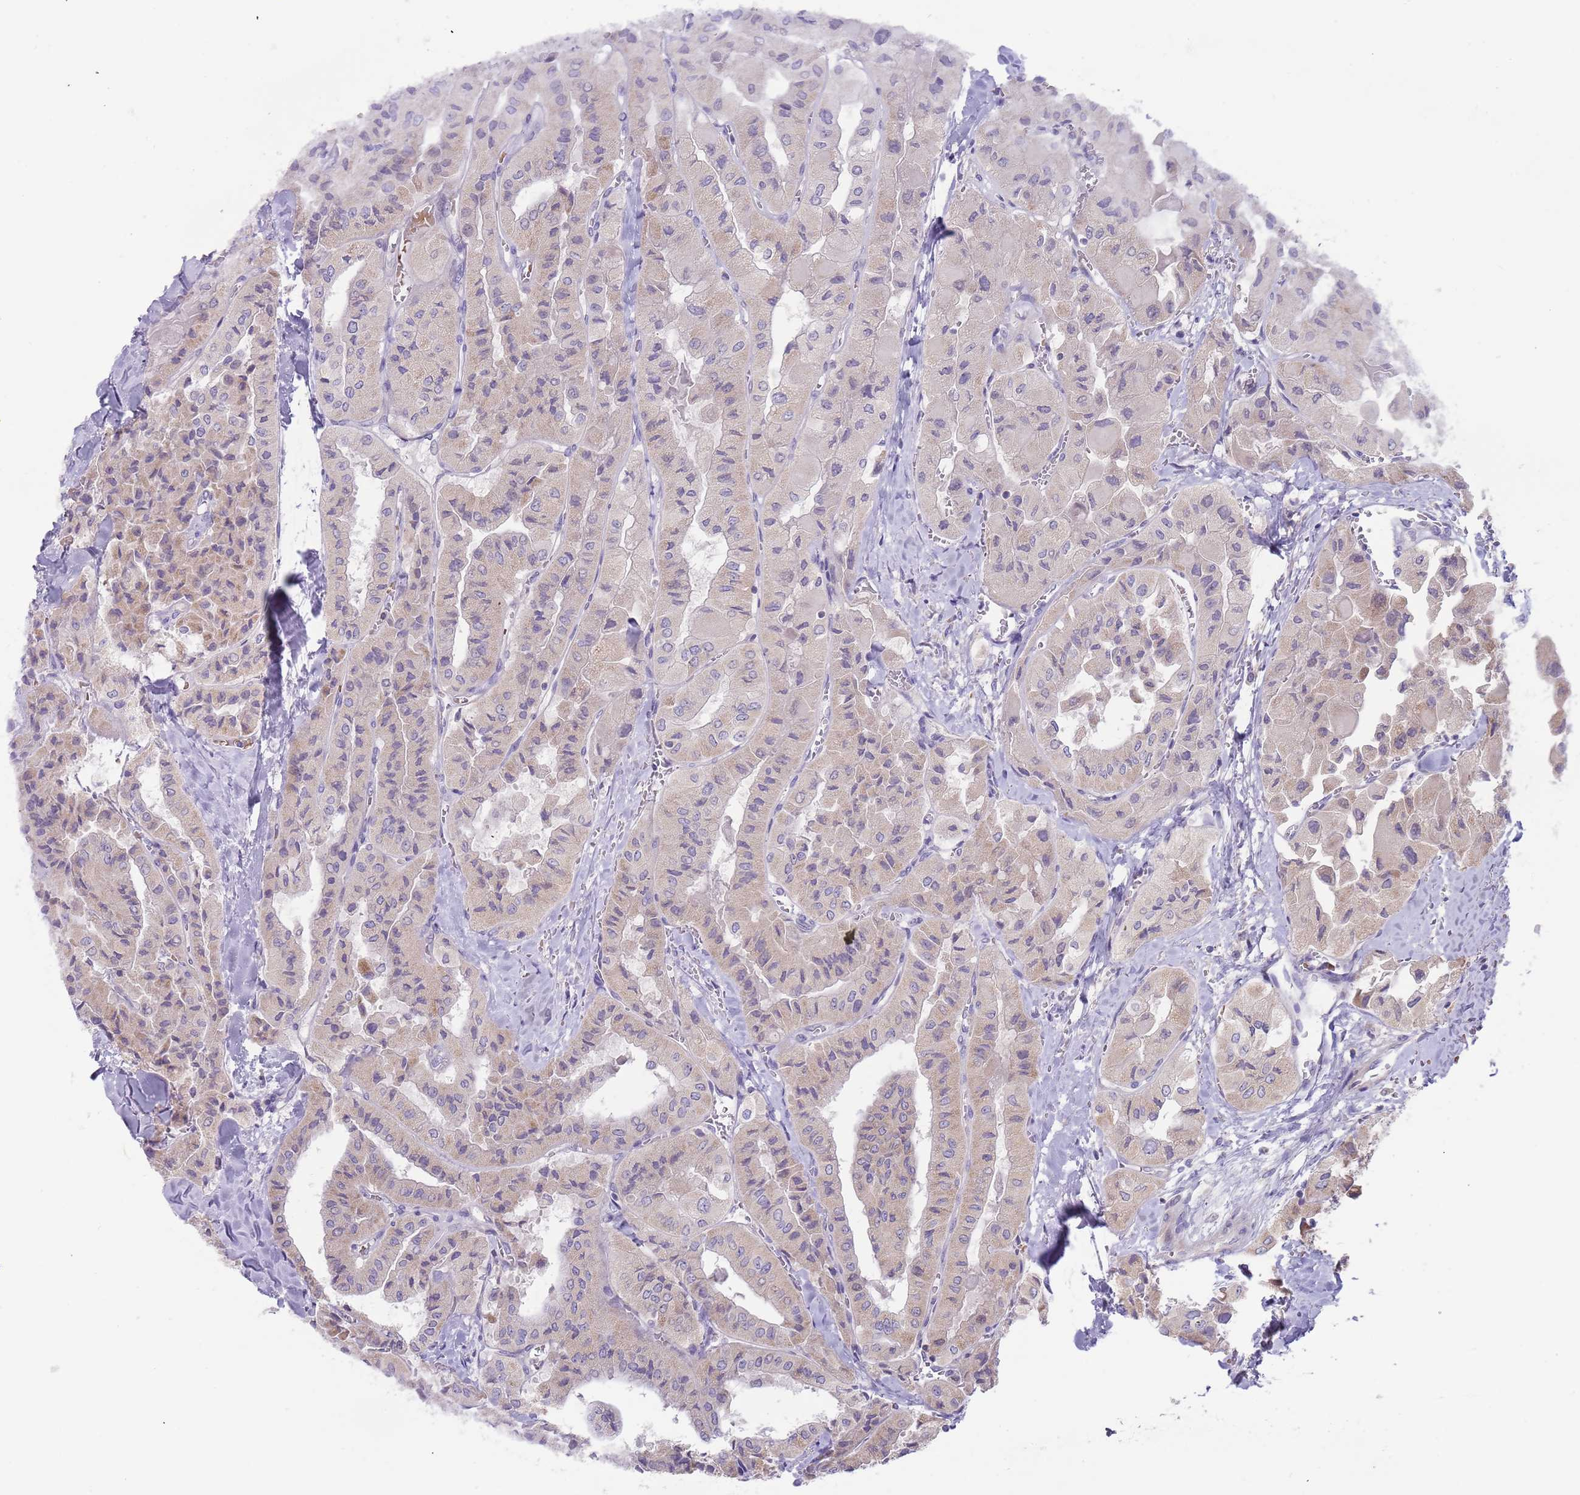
{"staining": {"intensity": "negative", "quantity": "none", "location": "none"}, "tissue": "thyroid cancer", "cell_type": "Tumor cells", "image_type": "cancer", "snomed": [{"axis": "morphology", "description": "Normal tissue, NOS"}, {"axis": "morphology", "description": "Papillary adenocarcinoma, NOS"}, {"axis": "topography", "description": "Thyroid gland"}], "caption": "Thyroid papillary adenocarcinoma stained for a protein using IHC displays no expression tumor cells.", "gene": "PRAC1", "patient": {"sex": "female", "age": 59}}